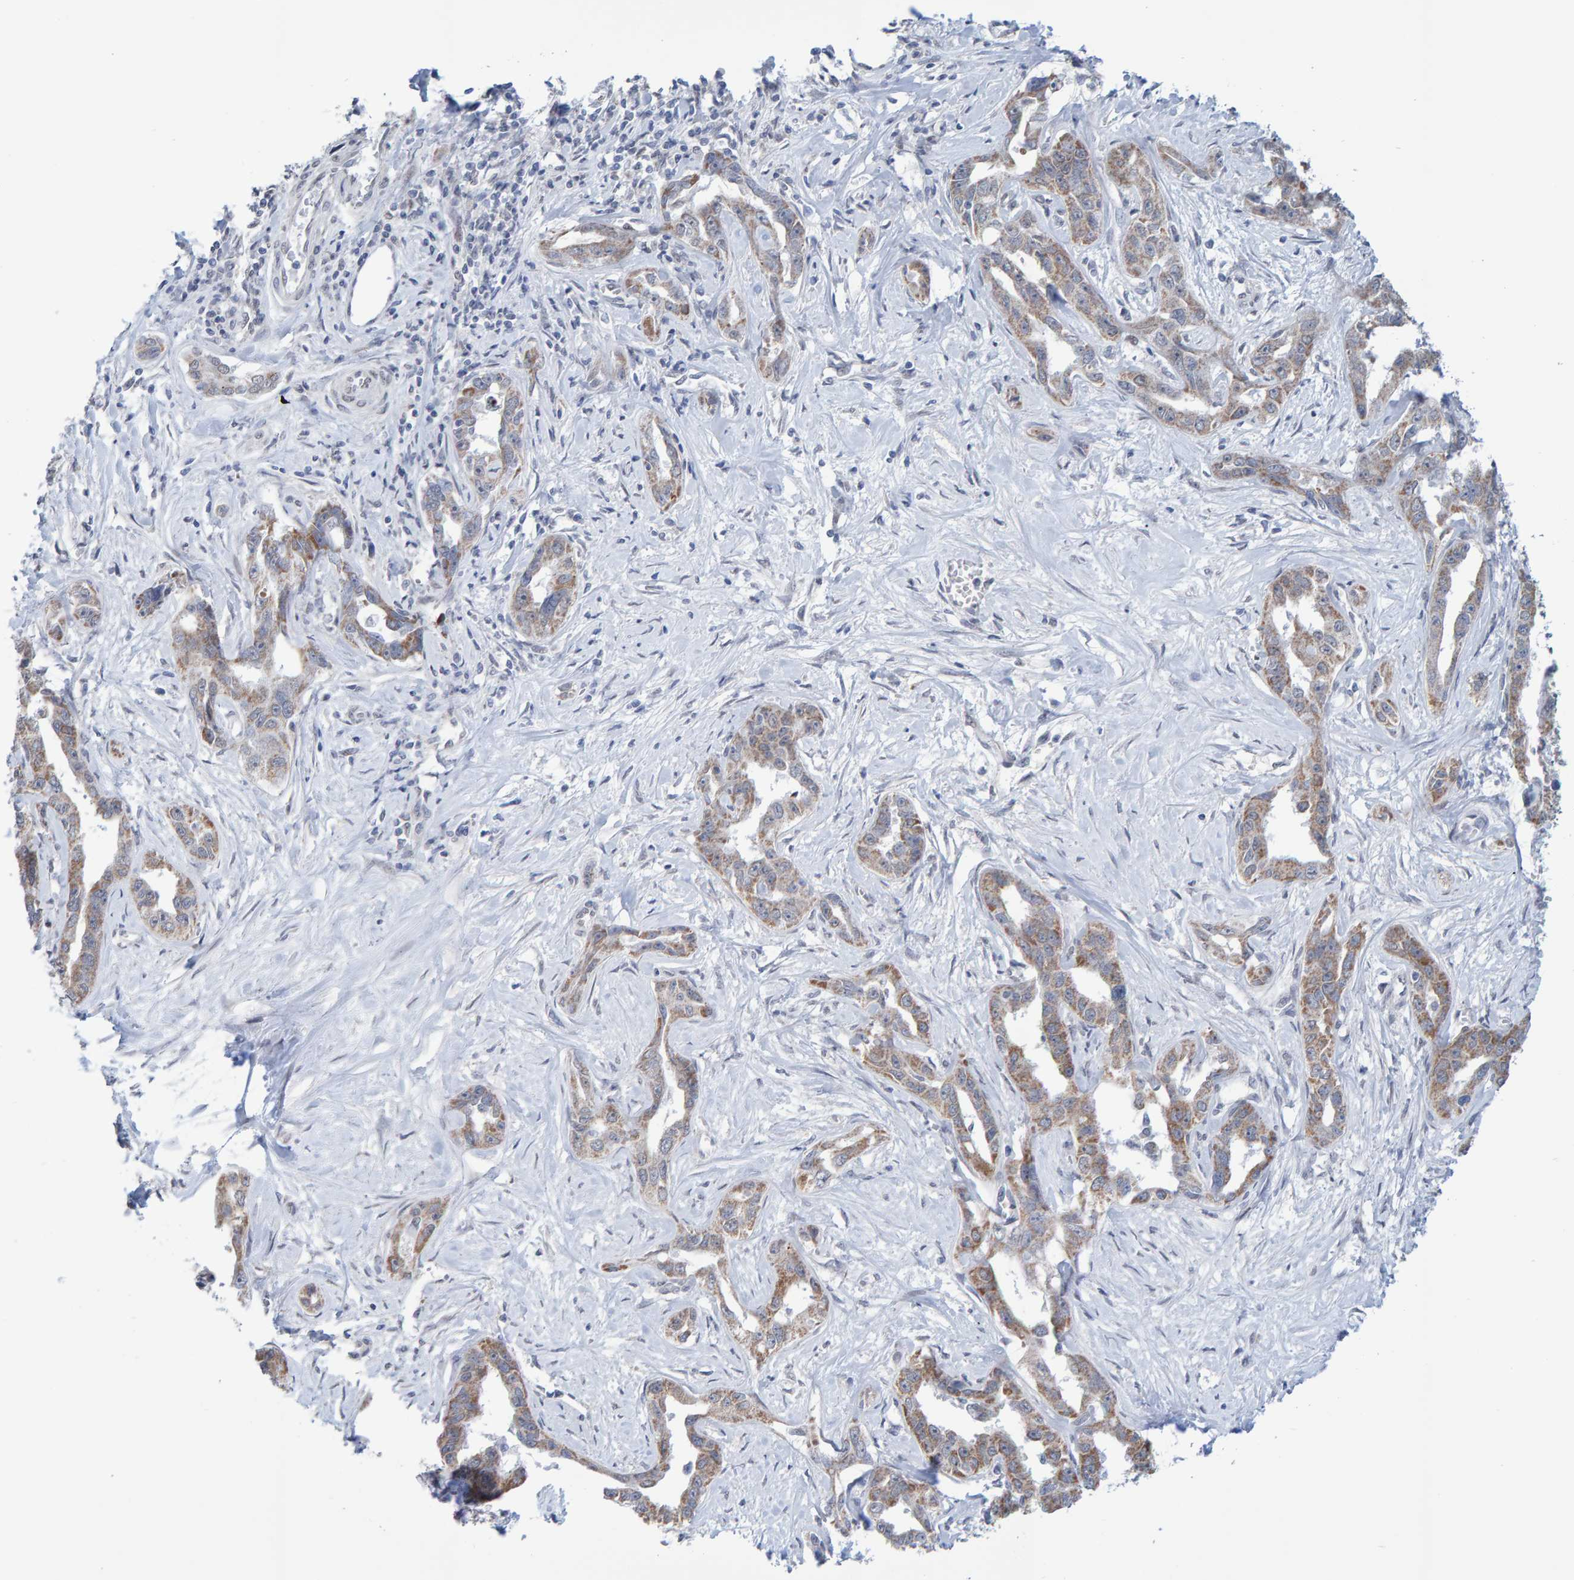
{"staining": {"intensity": "moderate", "quantity": ">75%", "location": "cytoplasmic/membranous"}, "tissue": "liver cancer", "cell_type": "Tumor cells", "image_type": "cancer", "snomed": [{"axis": "morphology", "description": "Cholangiocarcinoma"}, {"axis": "topography", "description": "Liver"}], "caption": "Immunohistochemistry (IHC) of liver cancer (cholangiocarcinoma) reveals medium levels of moderate cytoplasmic/membranous positivity in approximately >75% of tumor cells. The protein is stained brown, and the nuclei are stained in blue (DAB (3,3'-diaminobenzidine) IHC with brightfield microscopy, high magnification).", "gene": "USP43", "patient": {"sex": "male", "age": 59}}